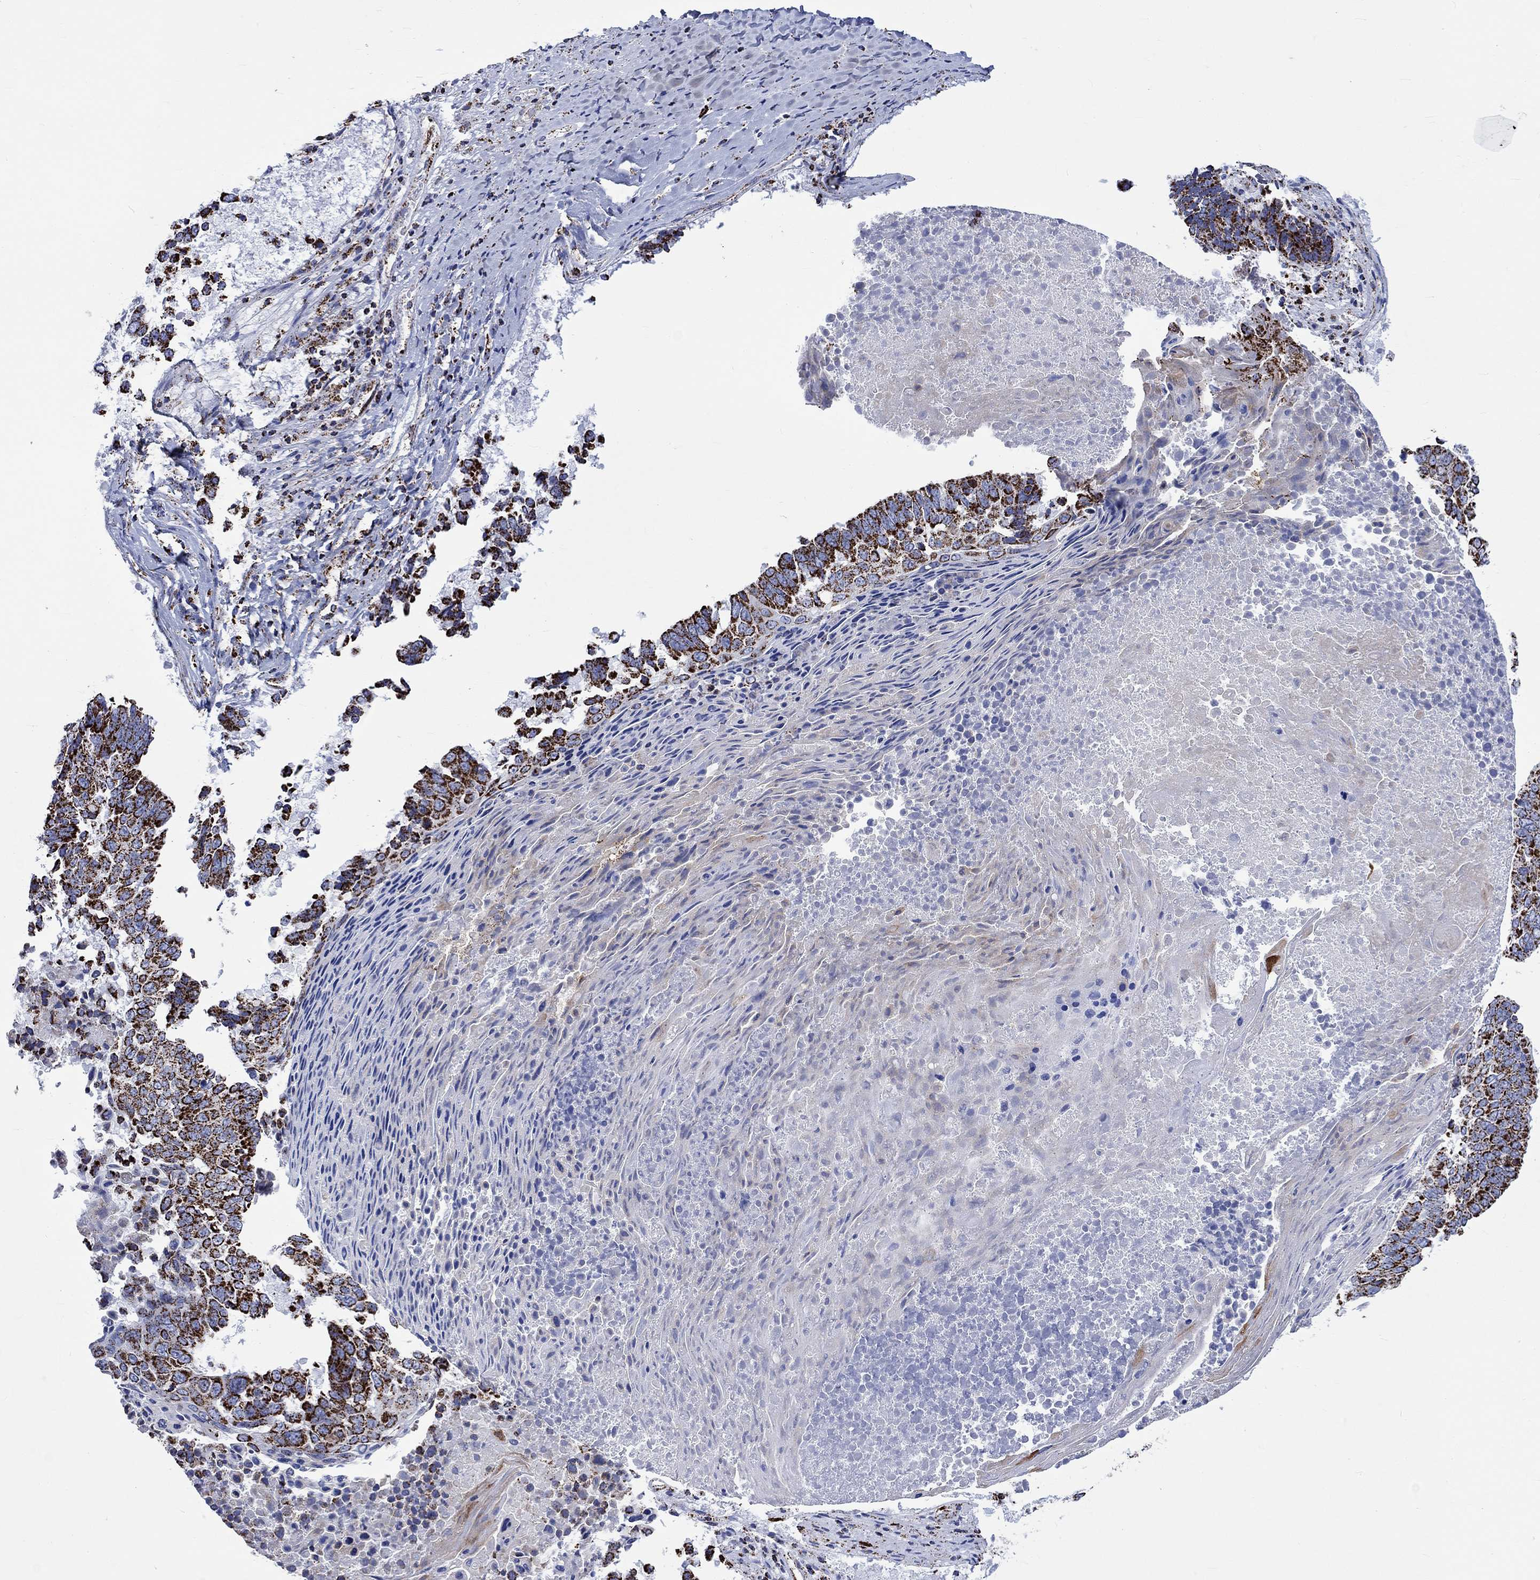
{"staining": {"intensity": "strong", "quantity": ">75%", "location": "cytoplasmic/membranous"}, "tissue": "lung cancer", "cell_type": "Tumor cells", "image_type": "cancer", "snomed": [{"axis": "morphology", "description": "Squamous cell carcinoma, NOS"}, {"axis": "topography", "description": "Lung"}], "caption": "Squamous cell carcinoma (lung) tissue reveals strong cytoplasmic/membranous expression in approximately >75% of tumor cells", "gene": "RCE1", "patient": {"sex": "male", "age": 73}}